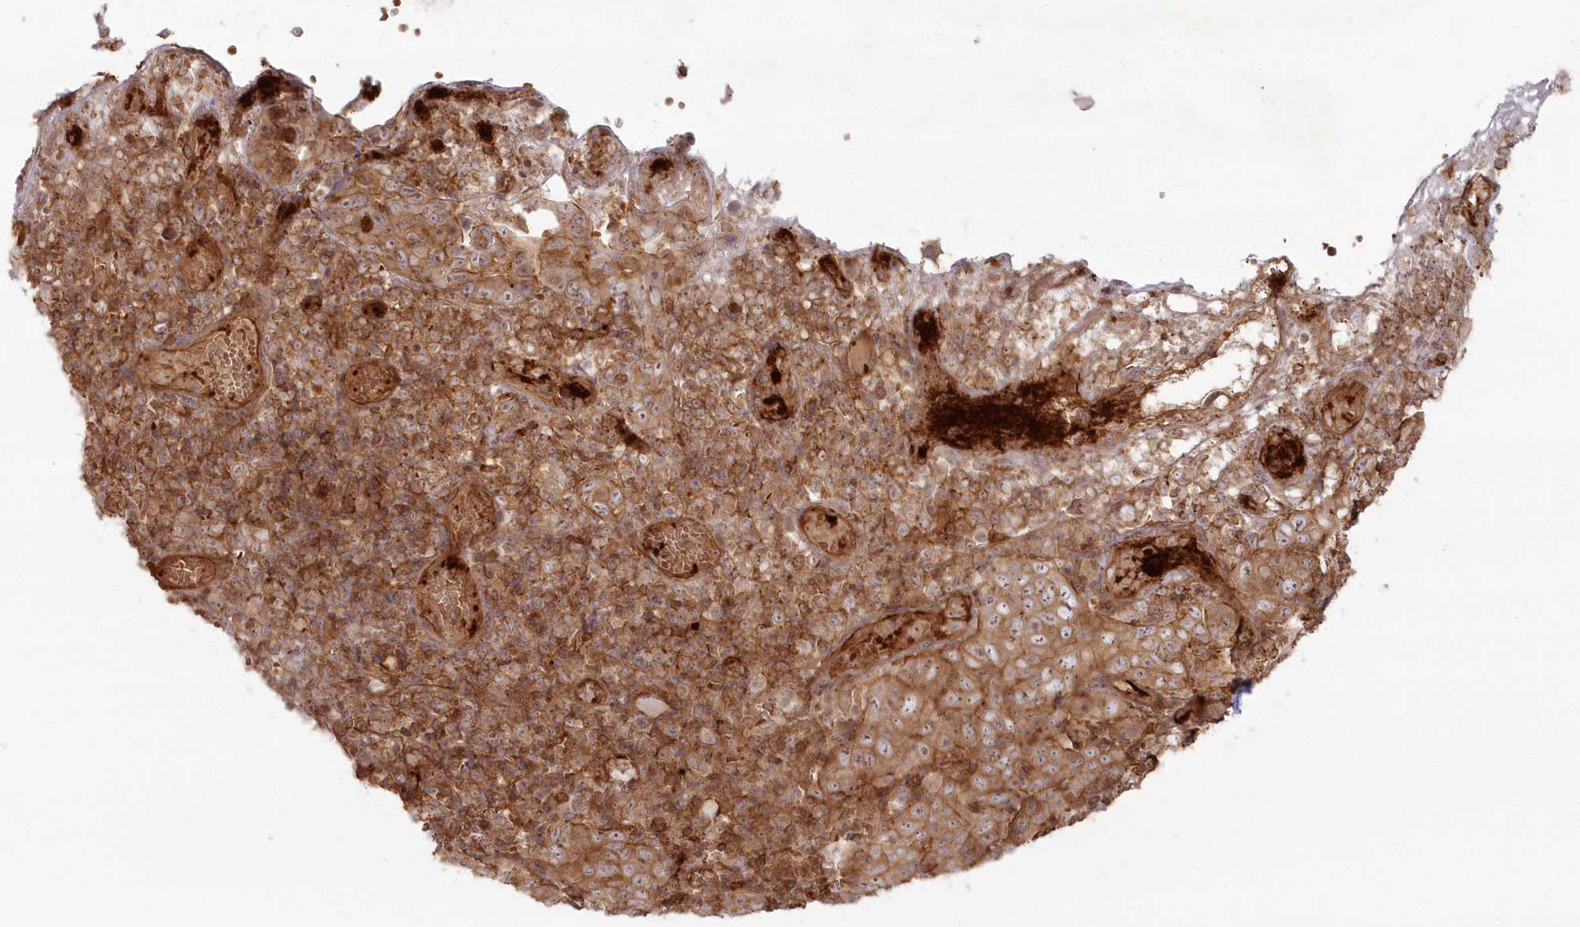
{"staining": {"intensity": "moderate", "quantity": ">75%", "location": "cytoplasmic/membranous"}, "tissue": "cervical cancer", "cell_type": "Tumor cells", "image_type": "cancer", "snomed": [{"axis": "morphology", "description": "Squamous cell carcinoma, NOS"}, {"axis": "topography", "description": "Cervix"}], "caption": "Immunohistochemistry (IHC) (DAB) staining of cervical cancer (squamous cell carcinoma) shows moderate cytoplasmic/membranous protein expression in approximately >75% of tumor cells. The staining was performed using DAB to visualize the protein expression in brown, while the nuclei were stained in blue with hematoxylin (Magnification: 20x).", "gene": "RGCC", "patient": {"sex": "female", "age": 46}}